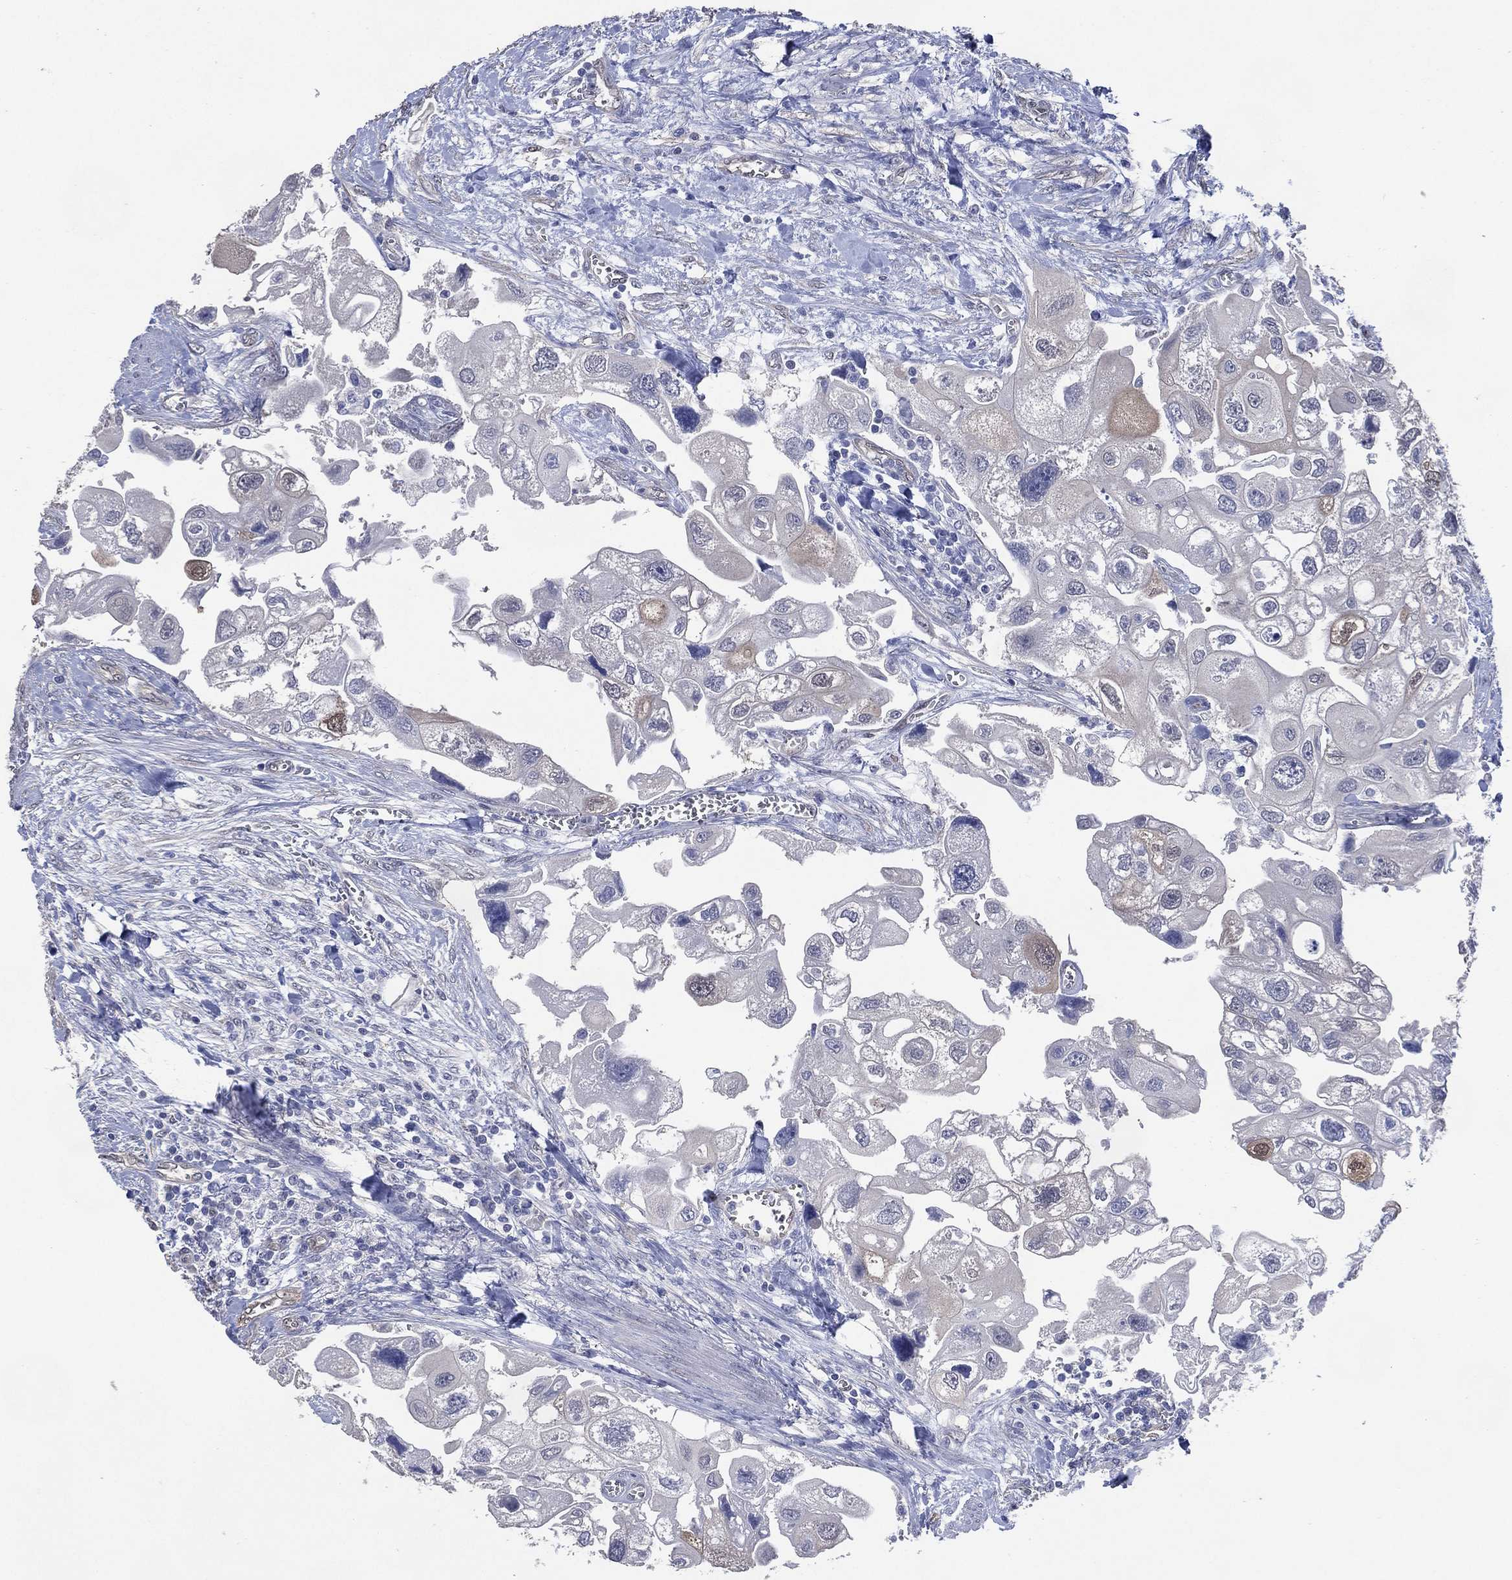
{"staining": {"intensity": "negative", "quantity": "none", "location": "none"}, "tissue": "urothelial cancer", "cell_type": "Tumor cells", "image_type": "cancer", "snomed": [{"axis": "morphology", "description": "Urothelial carcinoma, High grade"}, {"axis": "topography", "description": "Urinary bladder"}], "caption": "Photomicrograph shows no significant protein staining in tumor cells of urothelial carcinoma (high-grade).", "gene": "AK1", "patient": {"sex": "male", "age": 59}}